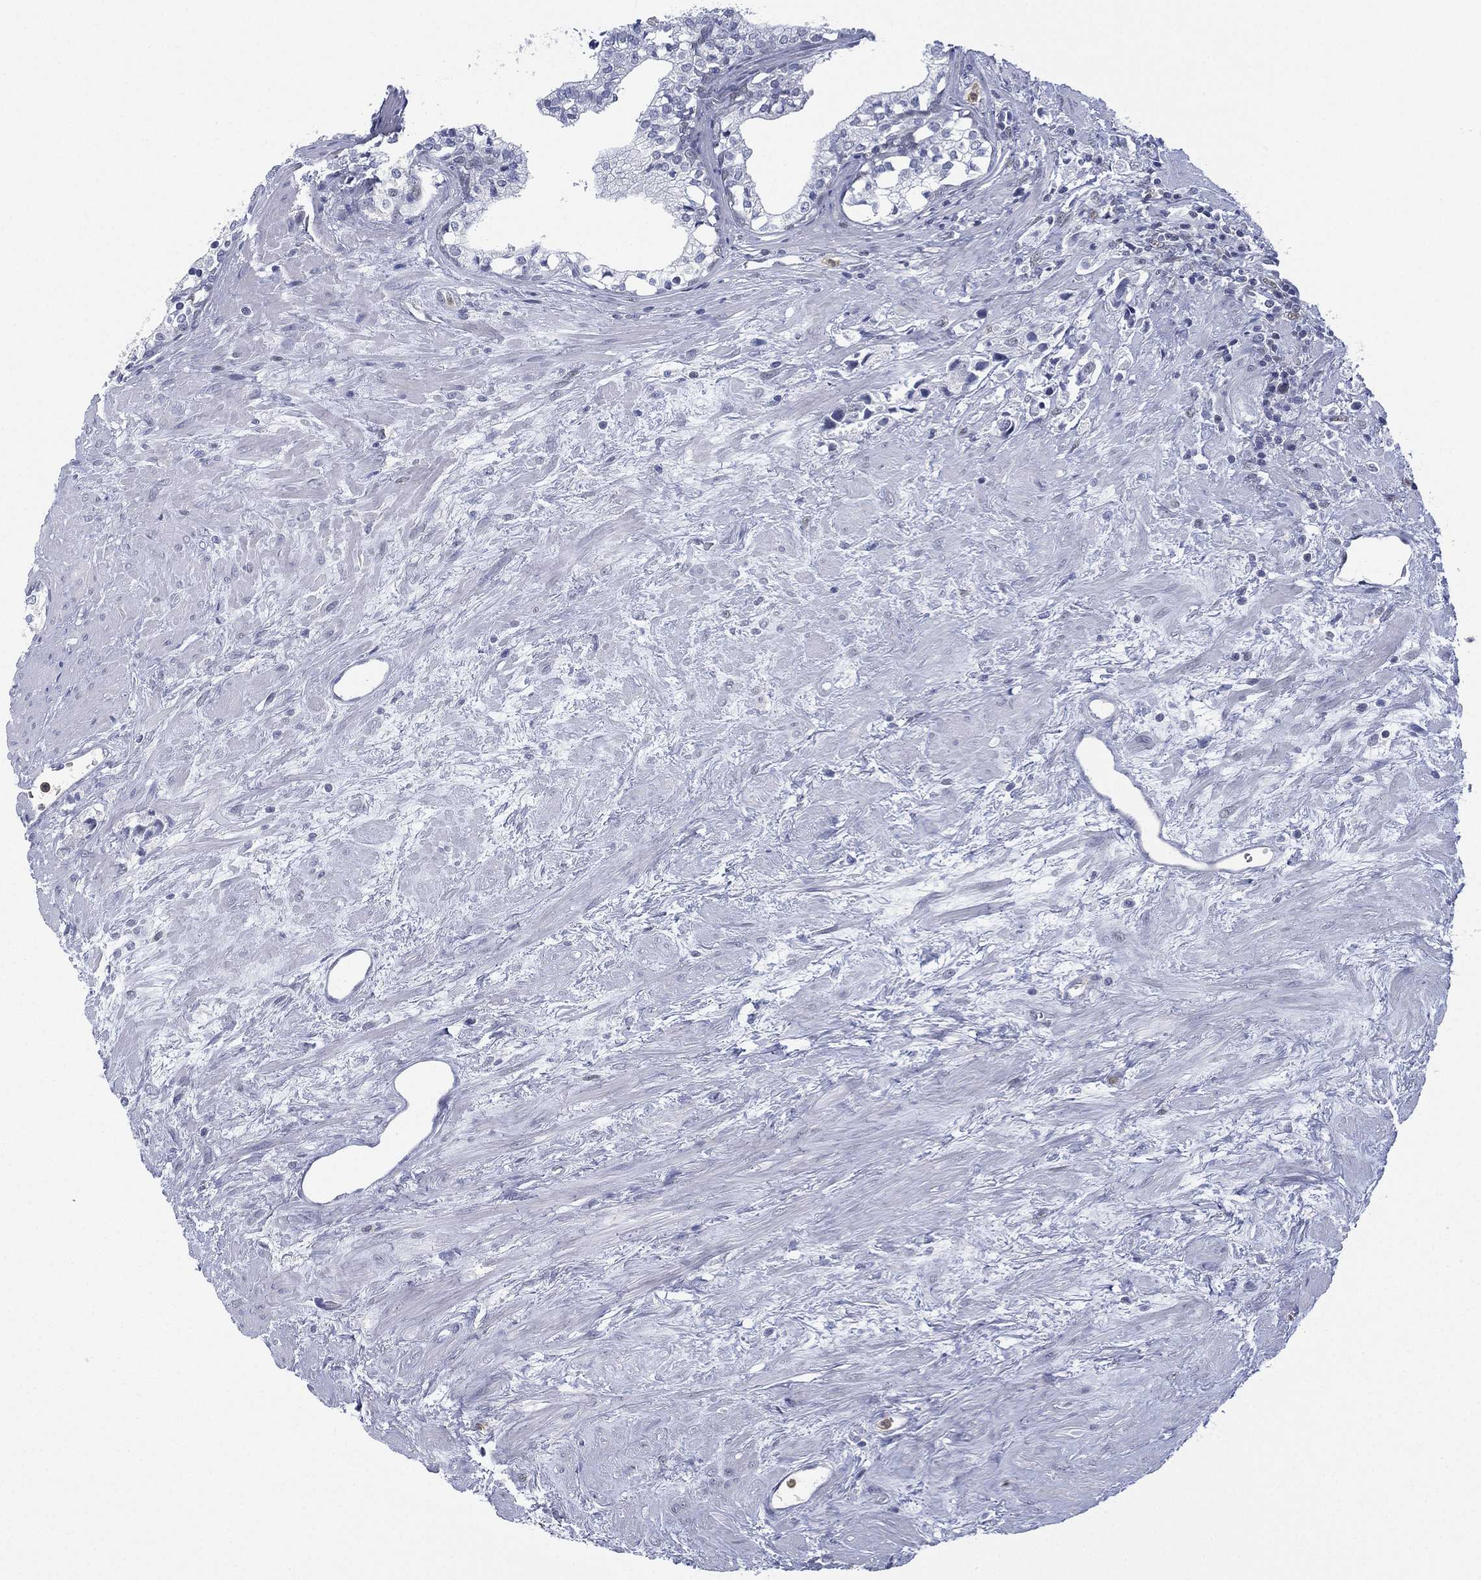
{"staining": {"intensity": "negative", "quantity": "none", "location": "none"}, "tissue": "prostate cancer", "cell_type": "Tumor cells", "image_type": "cancer", "snomed": [{"axis": "morphology", "description": "Adenocarcinoma, NOS"}, {"axis": "topography", "description": "Prostate and seminal vesicle, NOS"}], "caption": "Immunohistochemical staining of adenocarcinoma (prostate) demonstrates no significant positivity in tumor cells. Nuclei are stained in blue.", "gene": "ZNF711", "patient": {"sex": "male", "age": 63}}